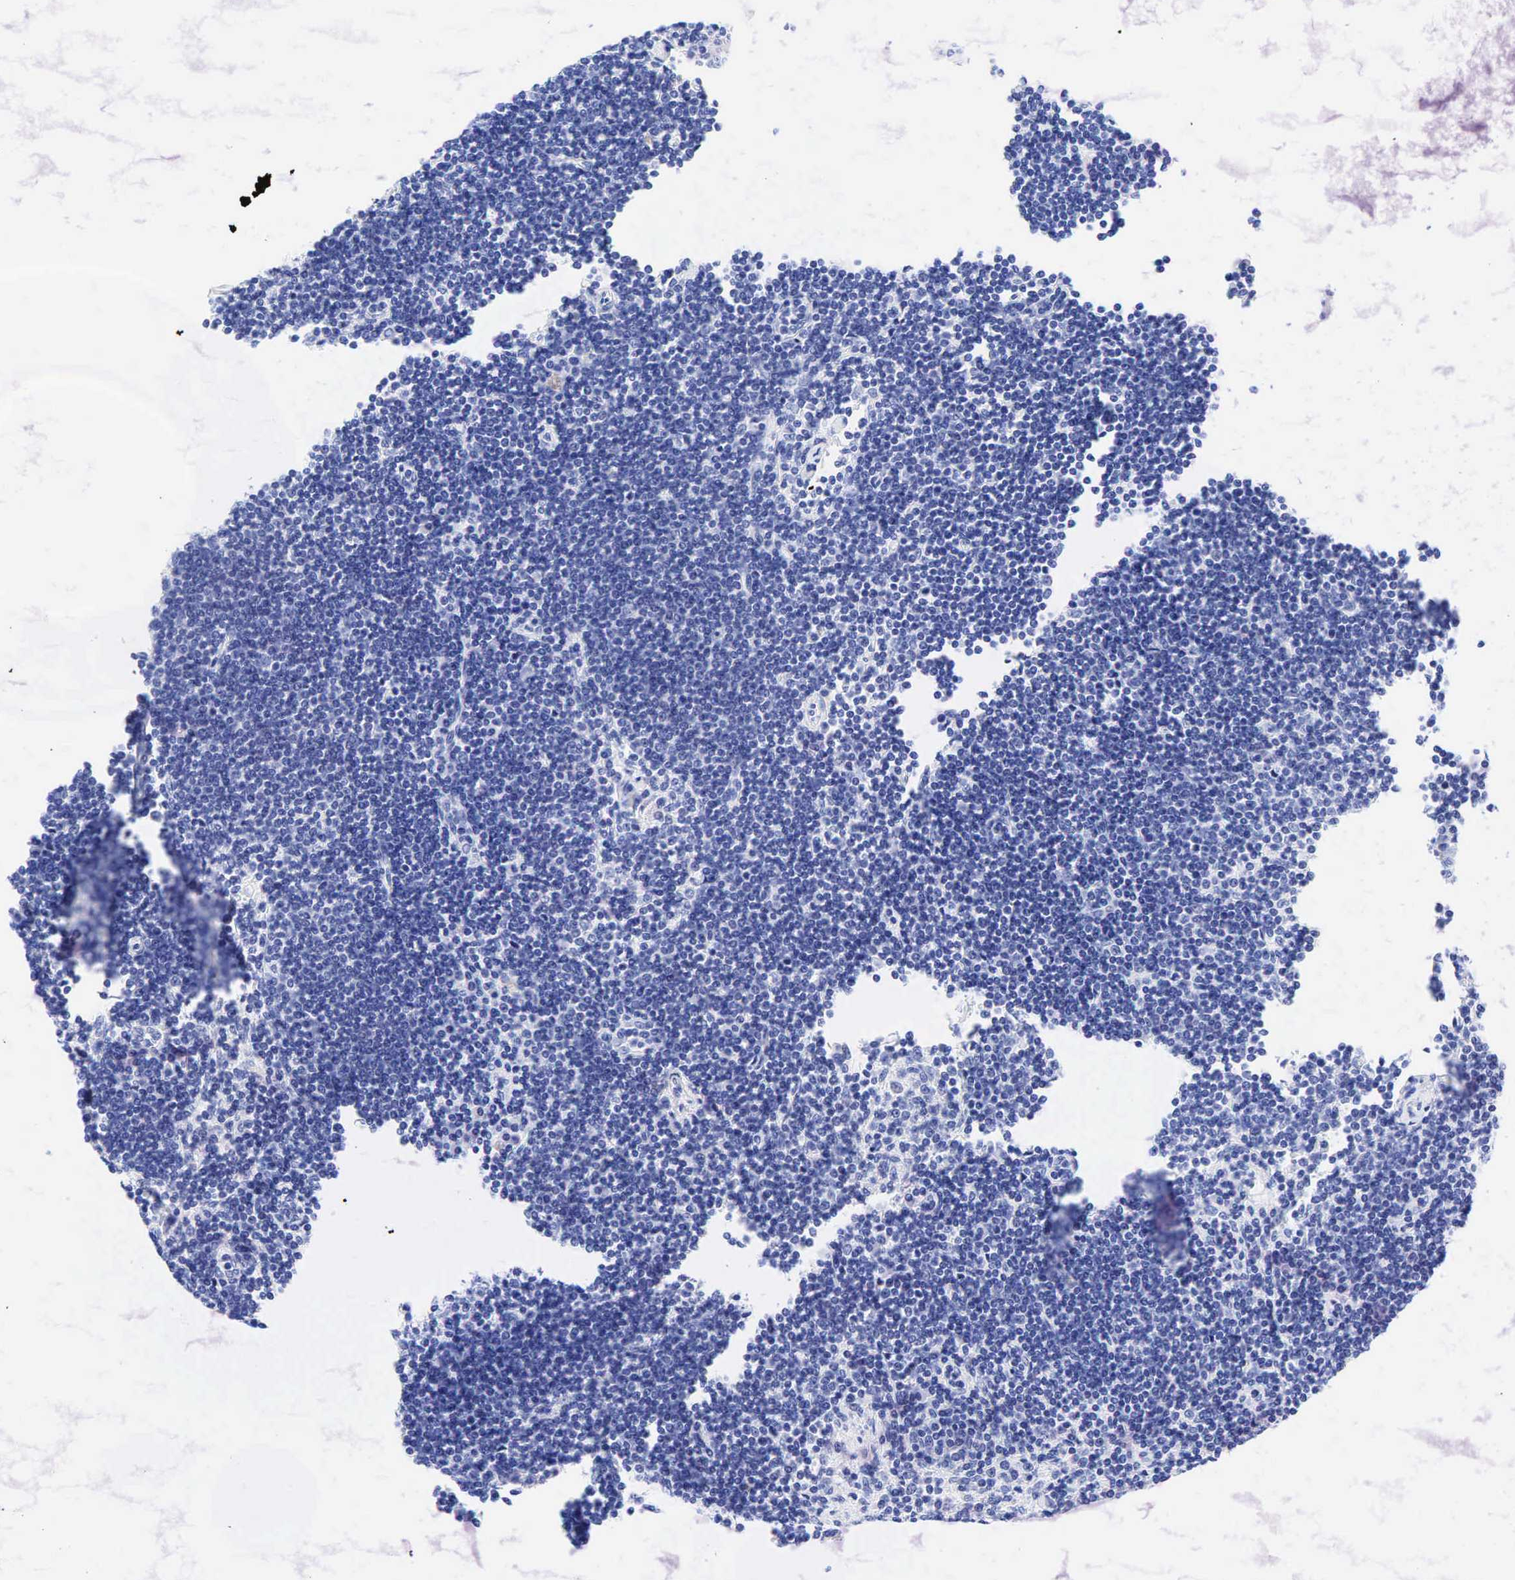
{"staining": {"intensity": "negative", "quantity": "none", "location": "none"}, "tissue": "lymph node", "cell_type": "Non-germinal center cells", "image_type": "normal", "snomed": [{"axis": "morphology", "description": "Normal tissue, NOS"}, {"axis": "topography", "description": "Lymph node"}], "caption": "This is a photomicrograph of immunohistochemistry (IHC) staining of normal lymph node, which shows no expression in non-germinal center cells. The staining was performed using DAB (3,3'-diaminobenzidine) to visualize the protein expression in brown, while the nuclei were stained in blue with hematoxylin (Magnification: 20x).", "gene": "ESR1", "patient": {"sex": "female", "age": 53}}